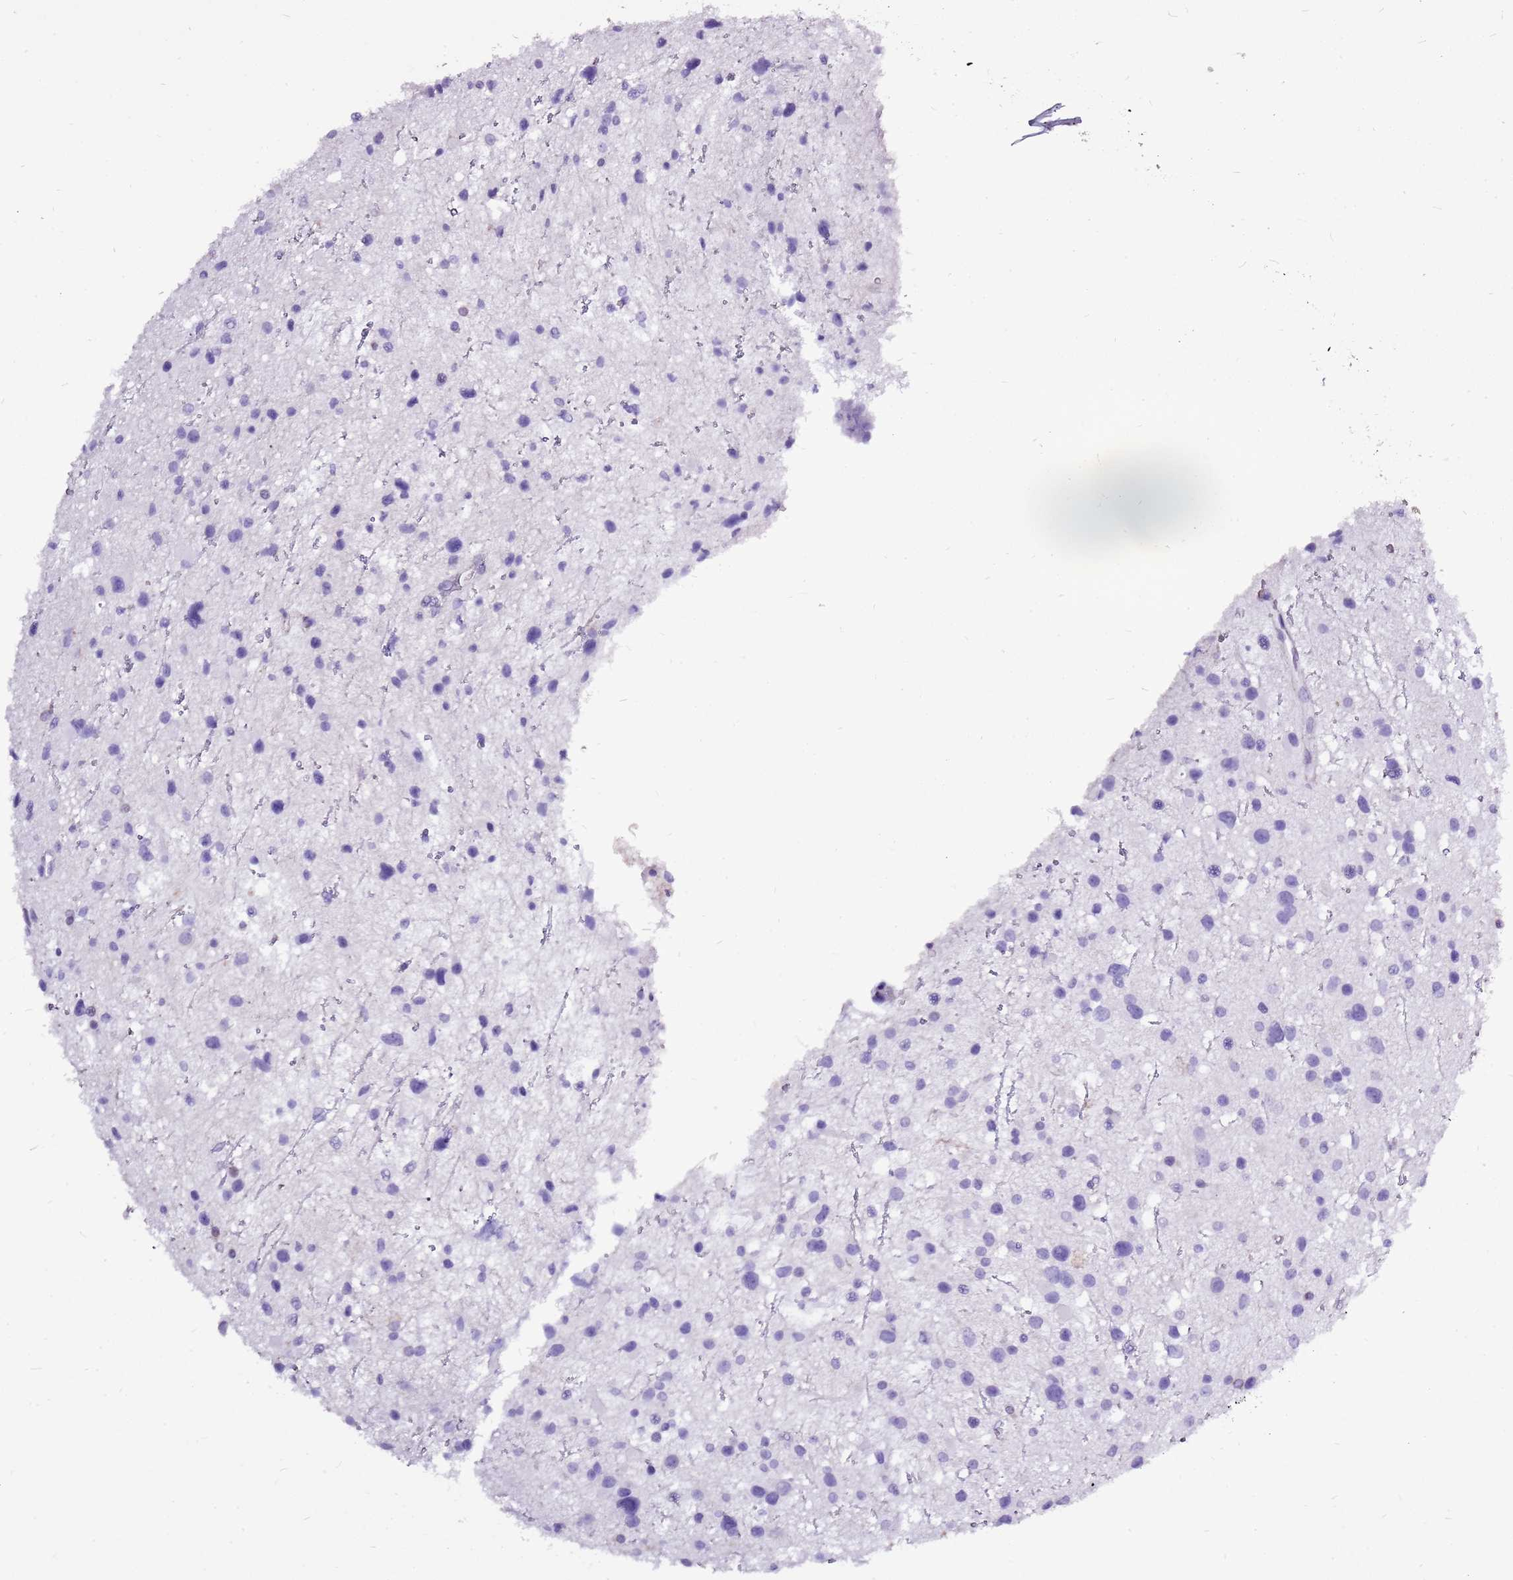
{"staining": {"intensity": "negative", "quantity": "none", "location": "none"}, "tissue": "glioma", "cell_type": "Tumor cells", "image_type": "cancer", "snomed": [{"axis": "morphology", "description": "Glioma, malignant, Low grade"}, {"axis": "topography", "description": "Brain"}], "caption": "Image shows no significant protein expression in tumor cells of malignant glioma (low-grade).", "gene": "ACSS3", "patient": {"sex": "female", "age": 32}}